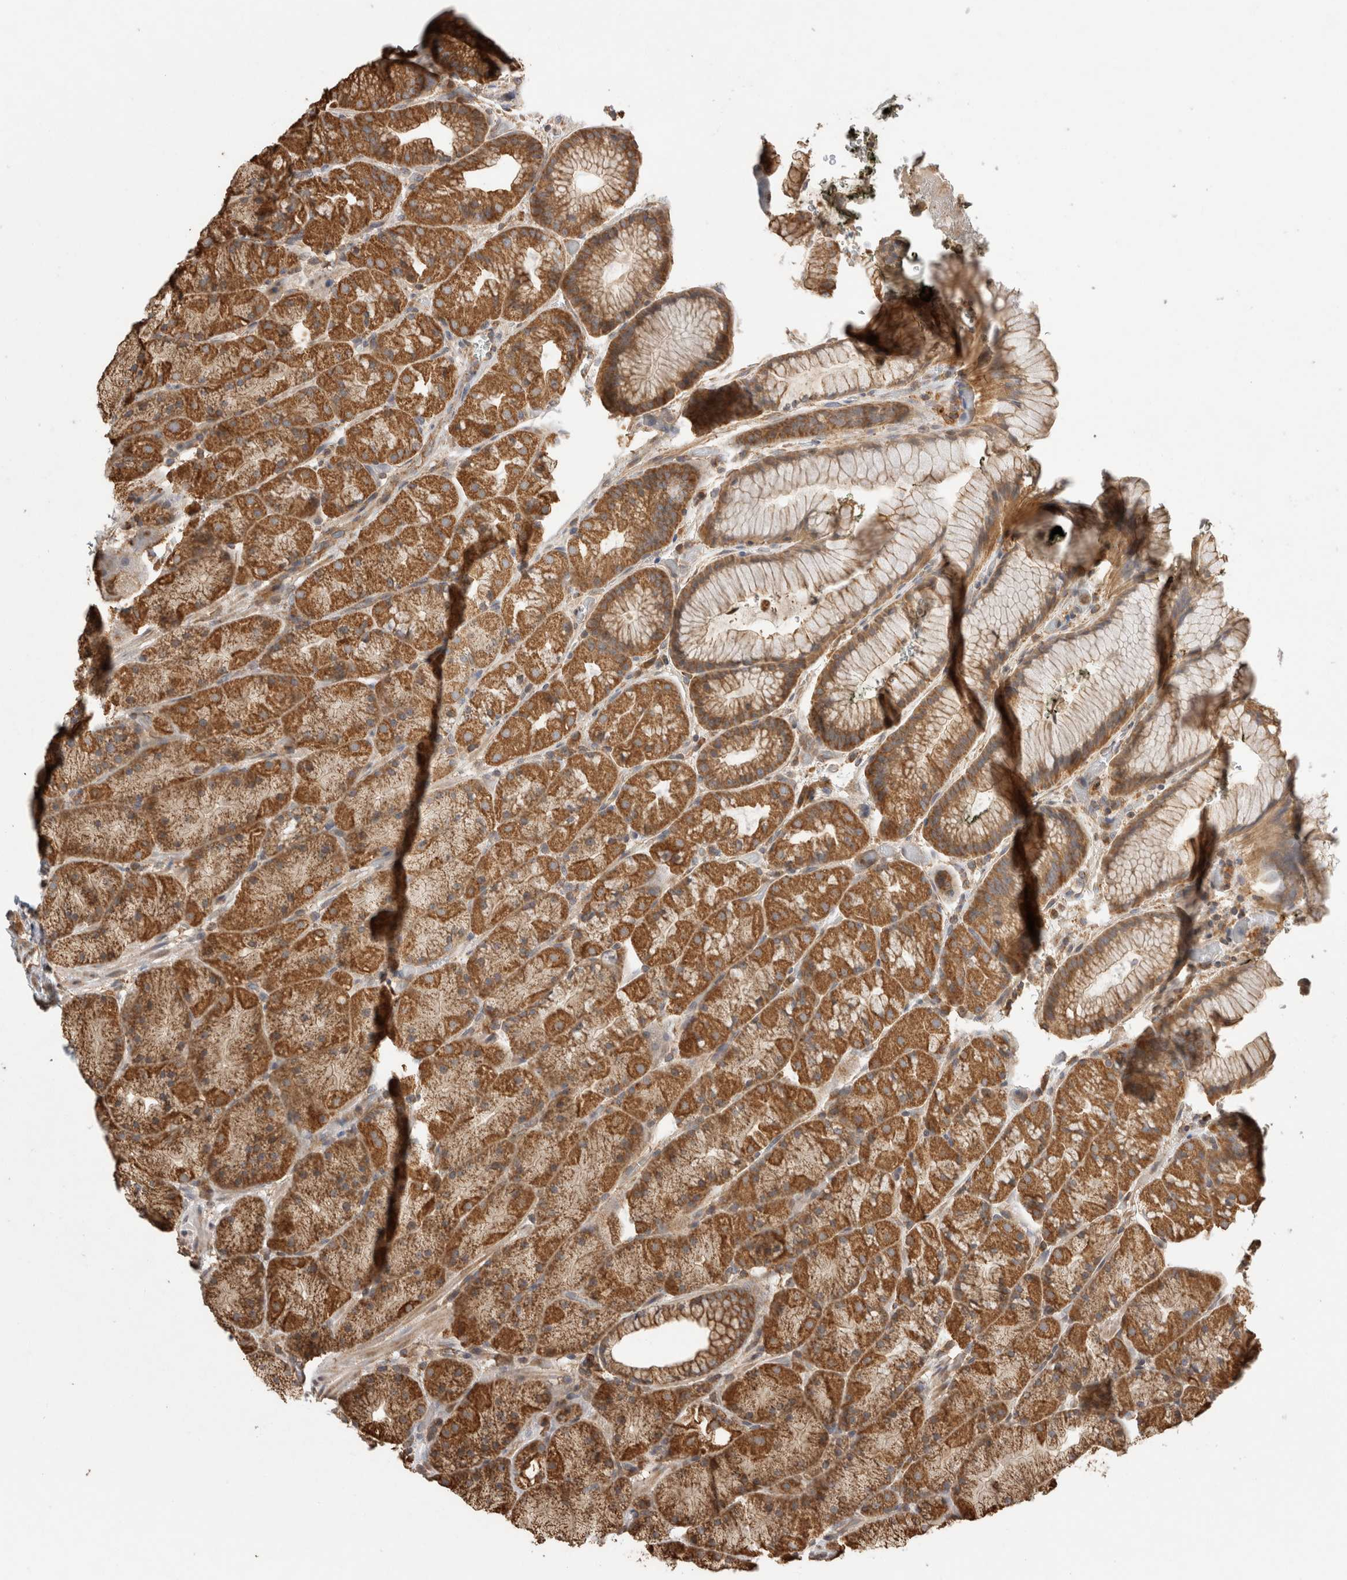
{"staining": {"intensity": "strong", "quantity": "25%-75%", "location": "cytoplasmic/membranous"}, "tissue": "stomach", "cell_type": "Glandular cells", "image_type": "normal", "snomed": [{"axis": "morphology", "description": "Normal tissue, NOS"}, {"axis": "topography", "description": "Stomach, upper"}, {"axis": "topography", "description": "Stomach"}], "caption": "Immunohistochemical staining of normal stomach exhibits high levels of strong cytoplasmic/membranous staining in approximately 25%-75% of glandular cells. The staining is performed using DAB brown chromogen to label protein expression. The nuclei are counter-stained blue using hematoxylin.", "gene": "IMMP2L", "patient": {"sex": "male", "age": 48}}